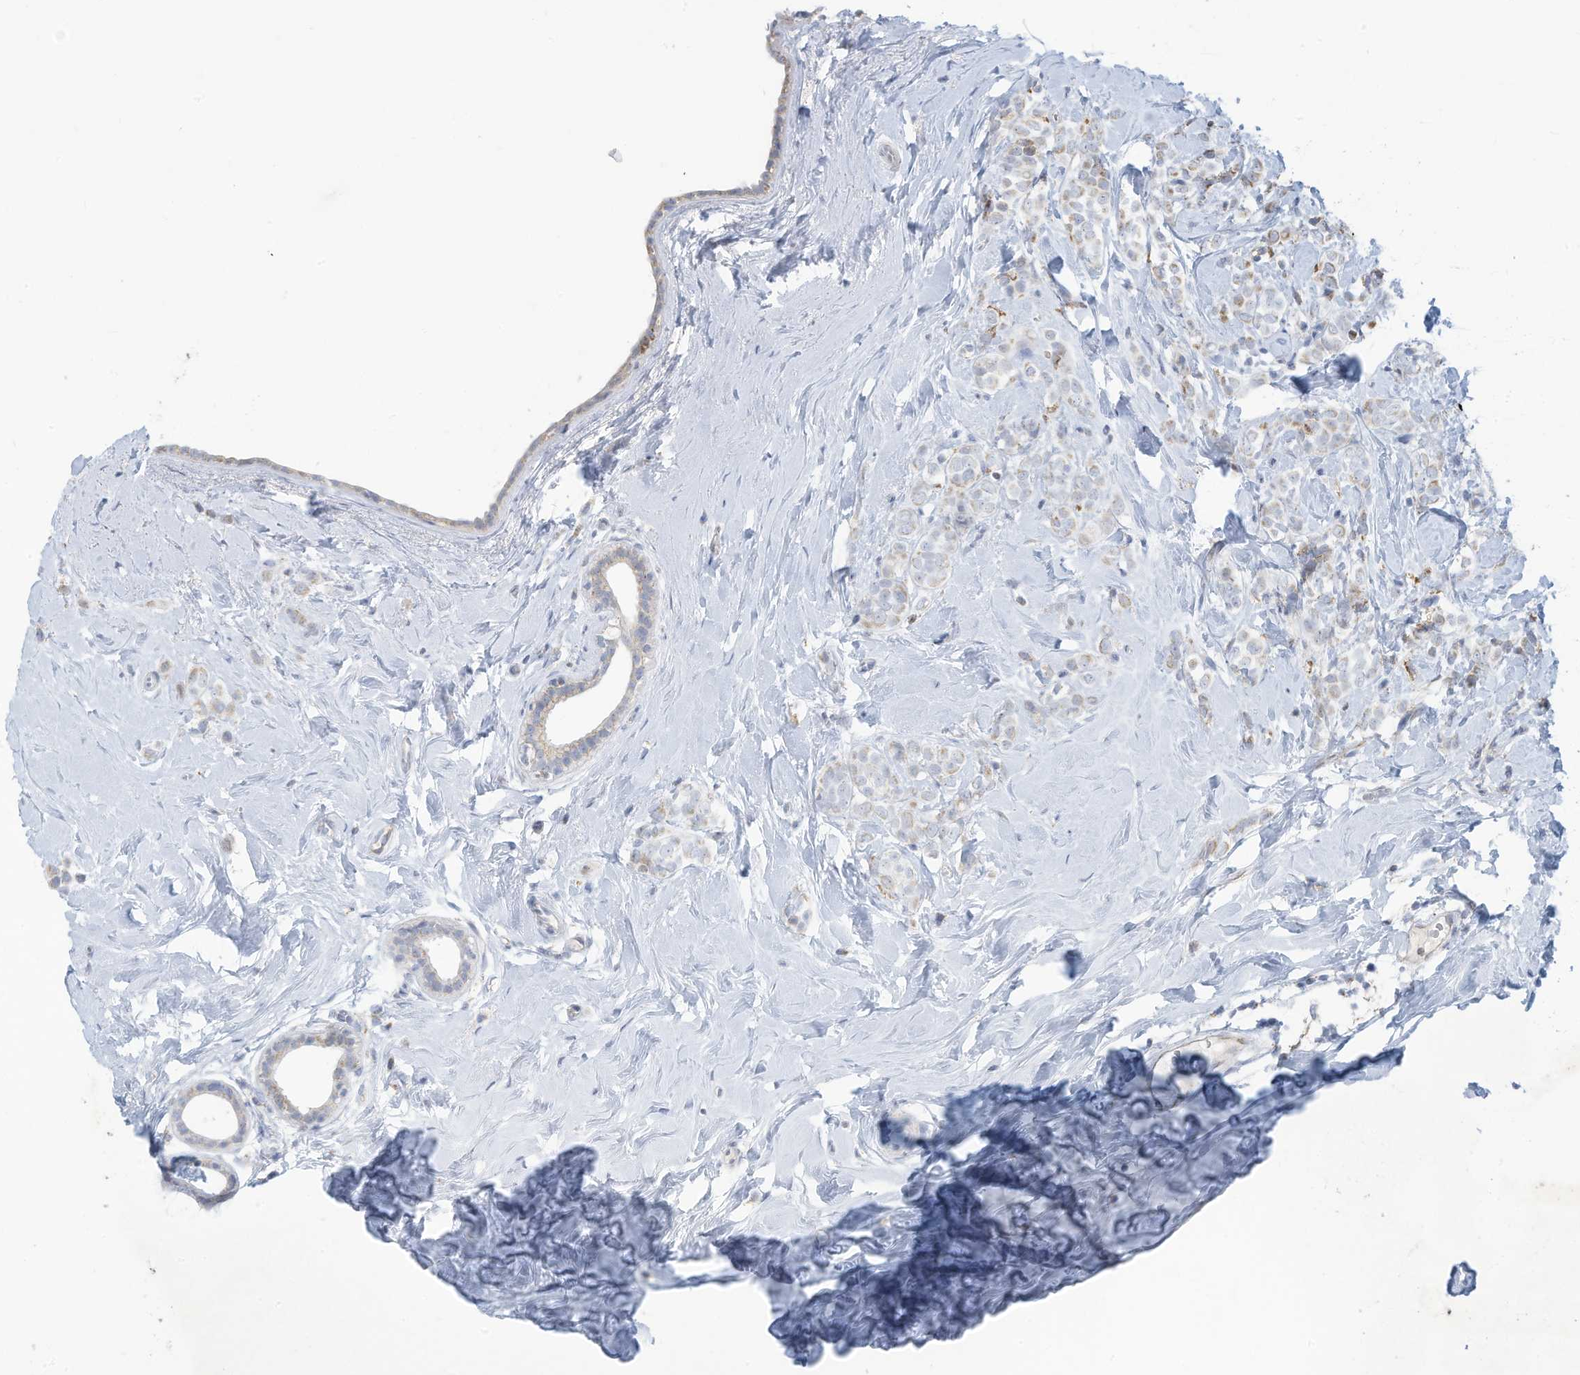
{"staining": {"intensity": "weak", "quantity": "25%-75%", "location": "cytoplasmic/membranous"}, "tissue": "breast cancer", "cell_type": "Tumor cells", "image_type": "cancer", "snomed": [{"axis": "morphology", "description": "Lobular carcinoma"}, {"axis": "topography", "description": "Breast"}], "caption": "Immunohistochemical staining of human lobular carcinoma (breast) displays low levels of weak cytoplasmic/membranous protein positivity in about 25%-75% of tumor cells. The protein is stained brown, and the nuclei are stained in blue (DAB (3,3'-diaminobenzidine) IHC with brightfield microscopy, high magnification).", "gene": "NLN", "patient": {"sex": "female", "age": 47}}